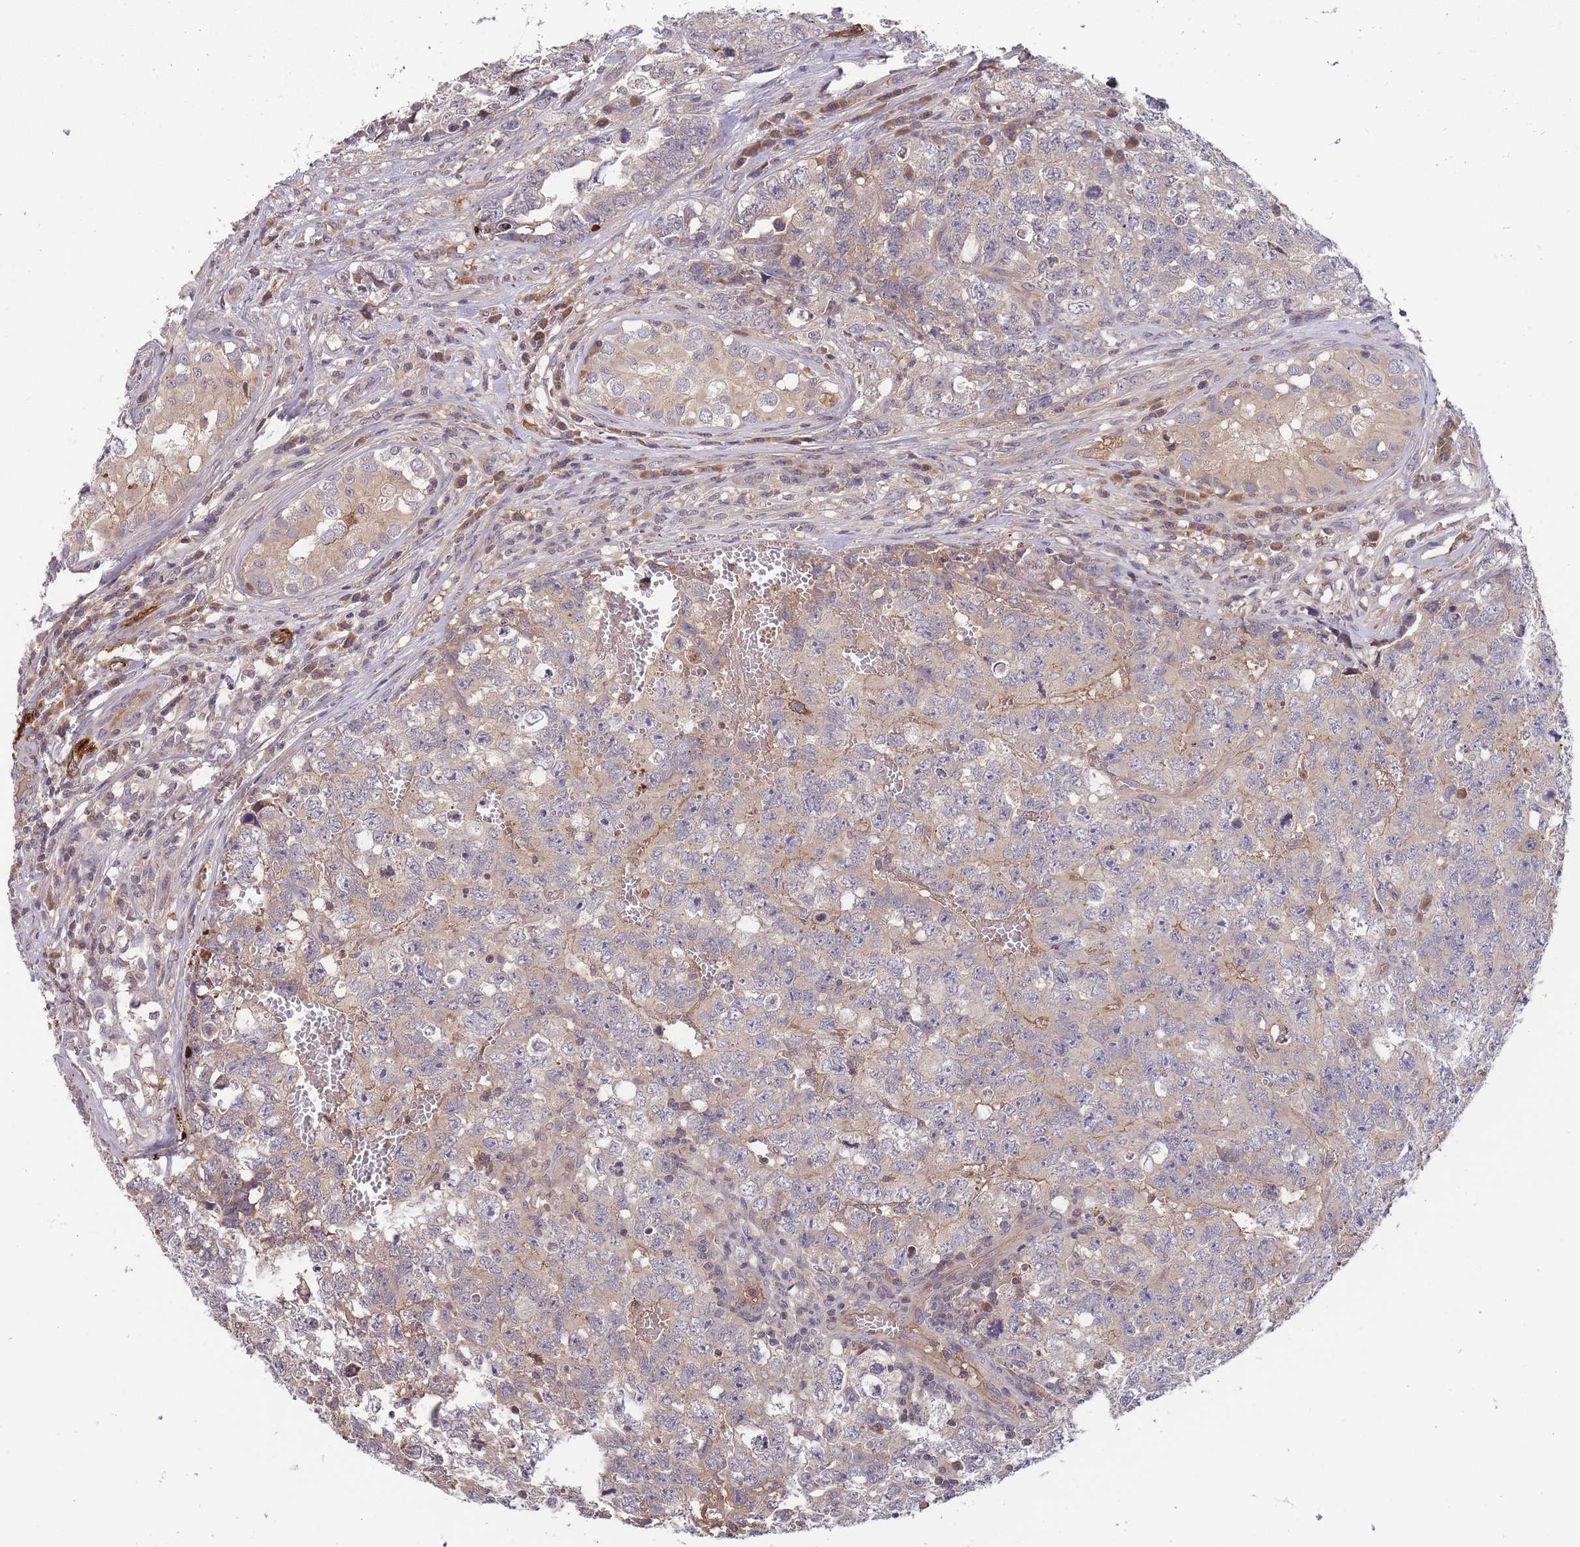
{"staining": {"intensity": "weak", "quantity": "25%-75%", "location": "cytoplasmic/membranous"}, "tissue": "testis cancer", "cell_type": "Tumor cells", "image_type": "cancer", "snomed": [{"axis": "morphology", "description": "Carcinoma, Embryonal, NOS"}, {"axis": "topography", "description": "Testis"}], "caption": "Tumor cells show low levels of weak cytoplasmic/membranous staining in about 25%-75% of cells in embryonal carcinoma (testis). The staining was performed using DAB to visualize the protein expression in brown, while the nuclei were stained in blue with hematoxylin (Magnification: 20x).", "gene": "RALGDS", "patient": {"sex": "male", "age": 31}}